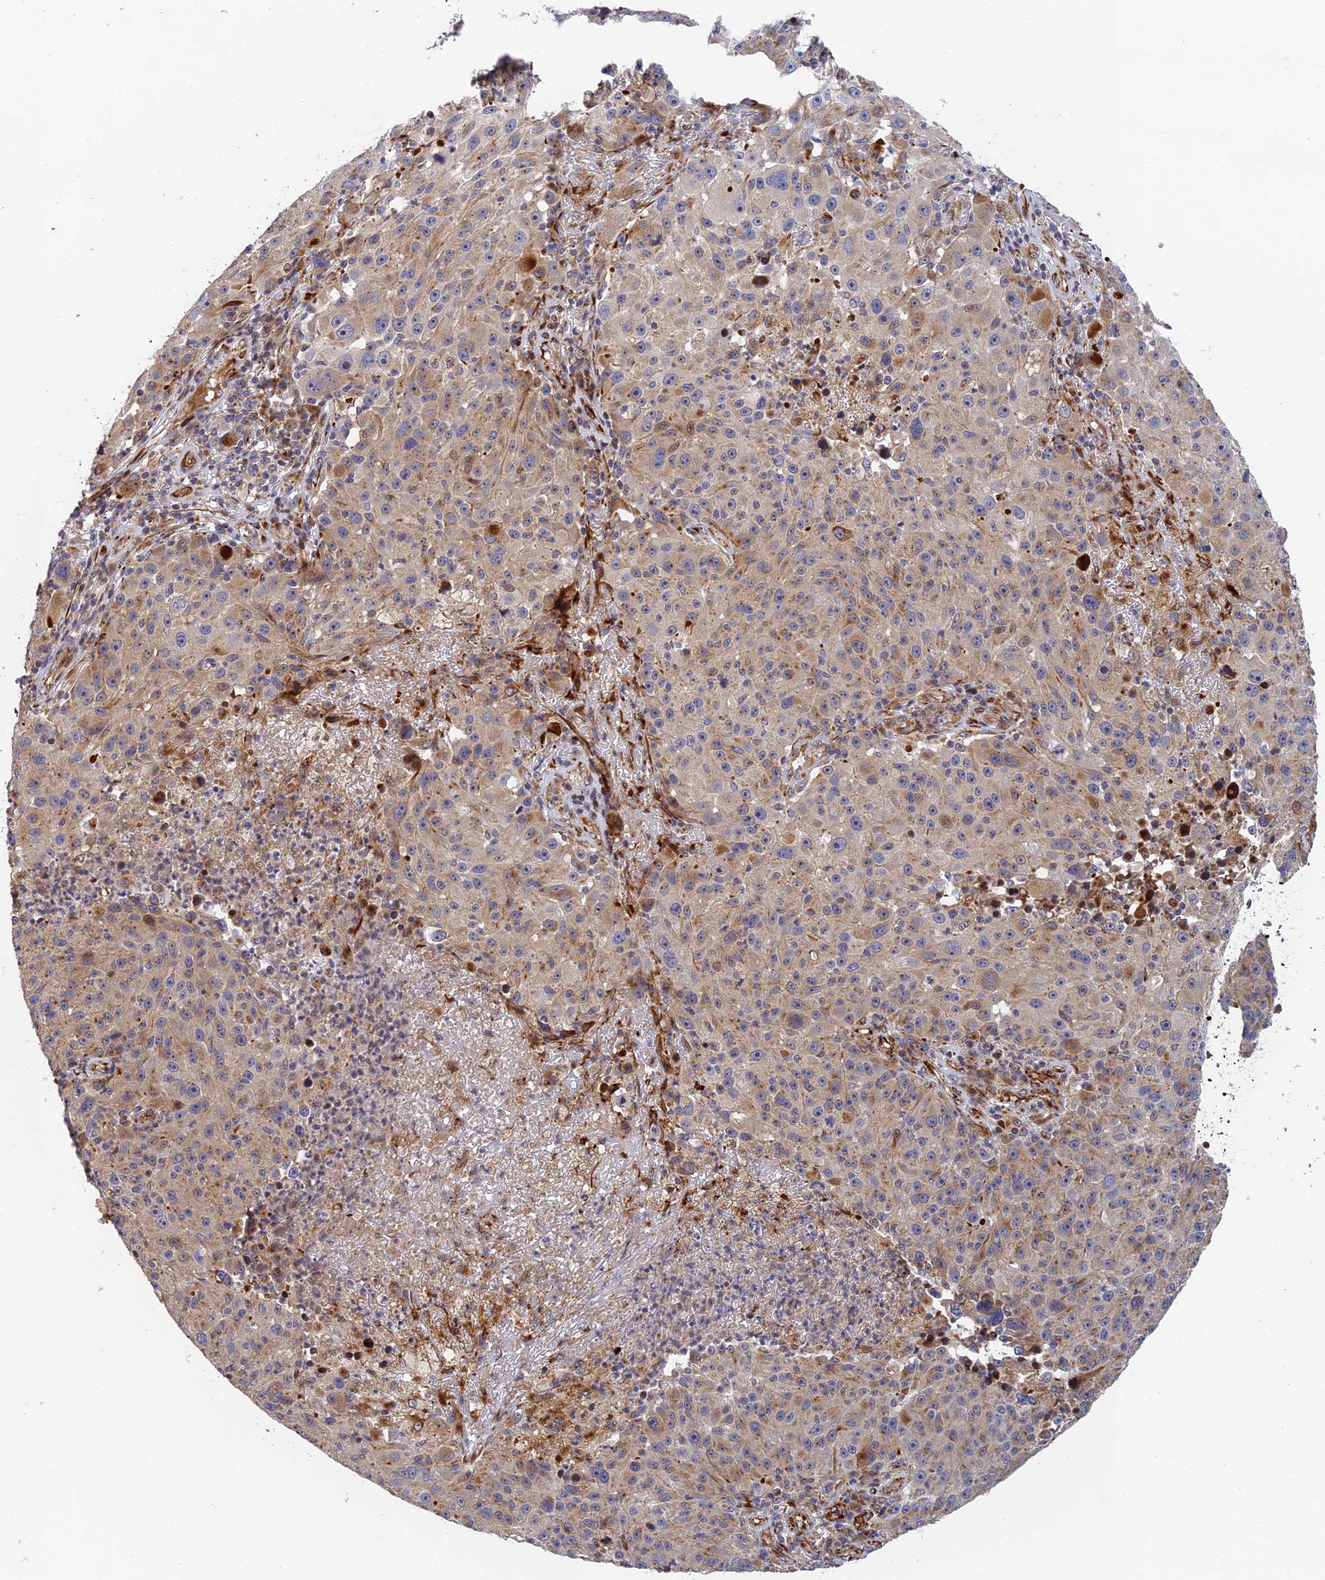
{"staining": {"intensity": "weak", "quantity": "25%-75%", "location": "cytoplasmic/membranous"}, "tissue": "melanoma", "cell_type": "Tumor cells", "image_type": "cancer", "snomed": [{"axis": "morphology", "description": "Malignant melanoma, NOS"}, {"axis": "topography", "description": "Skin"}], "caption": "Melanoma stained with IHC reveals weak cytoplasmic/membranous staining in about 25%-75% of tumor cells.", "gene": "PPP2R3C", "patient": {"sex": "male", "age": 53}}